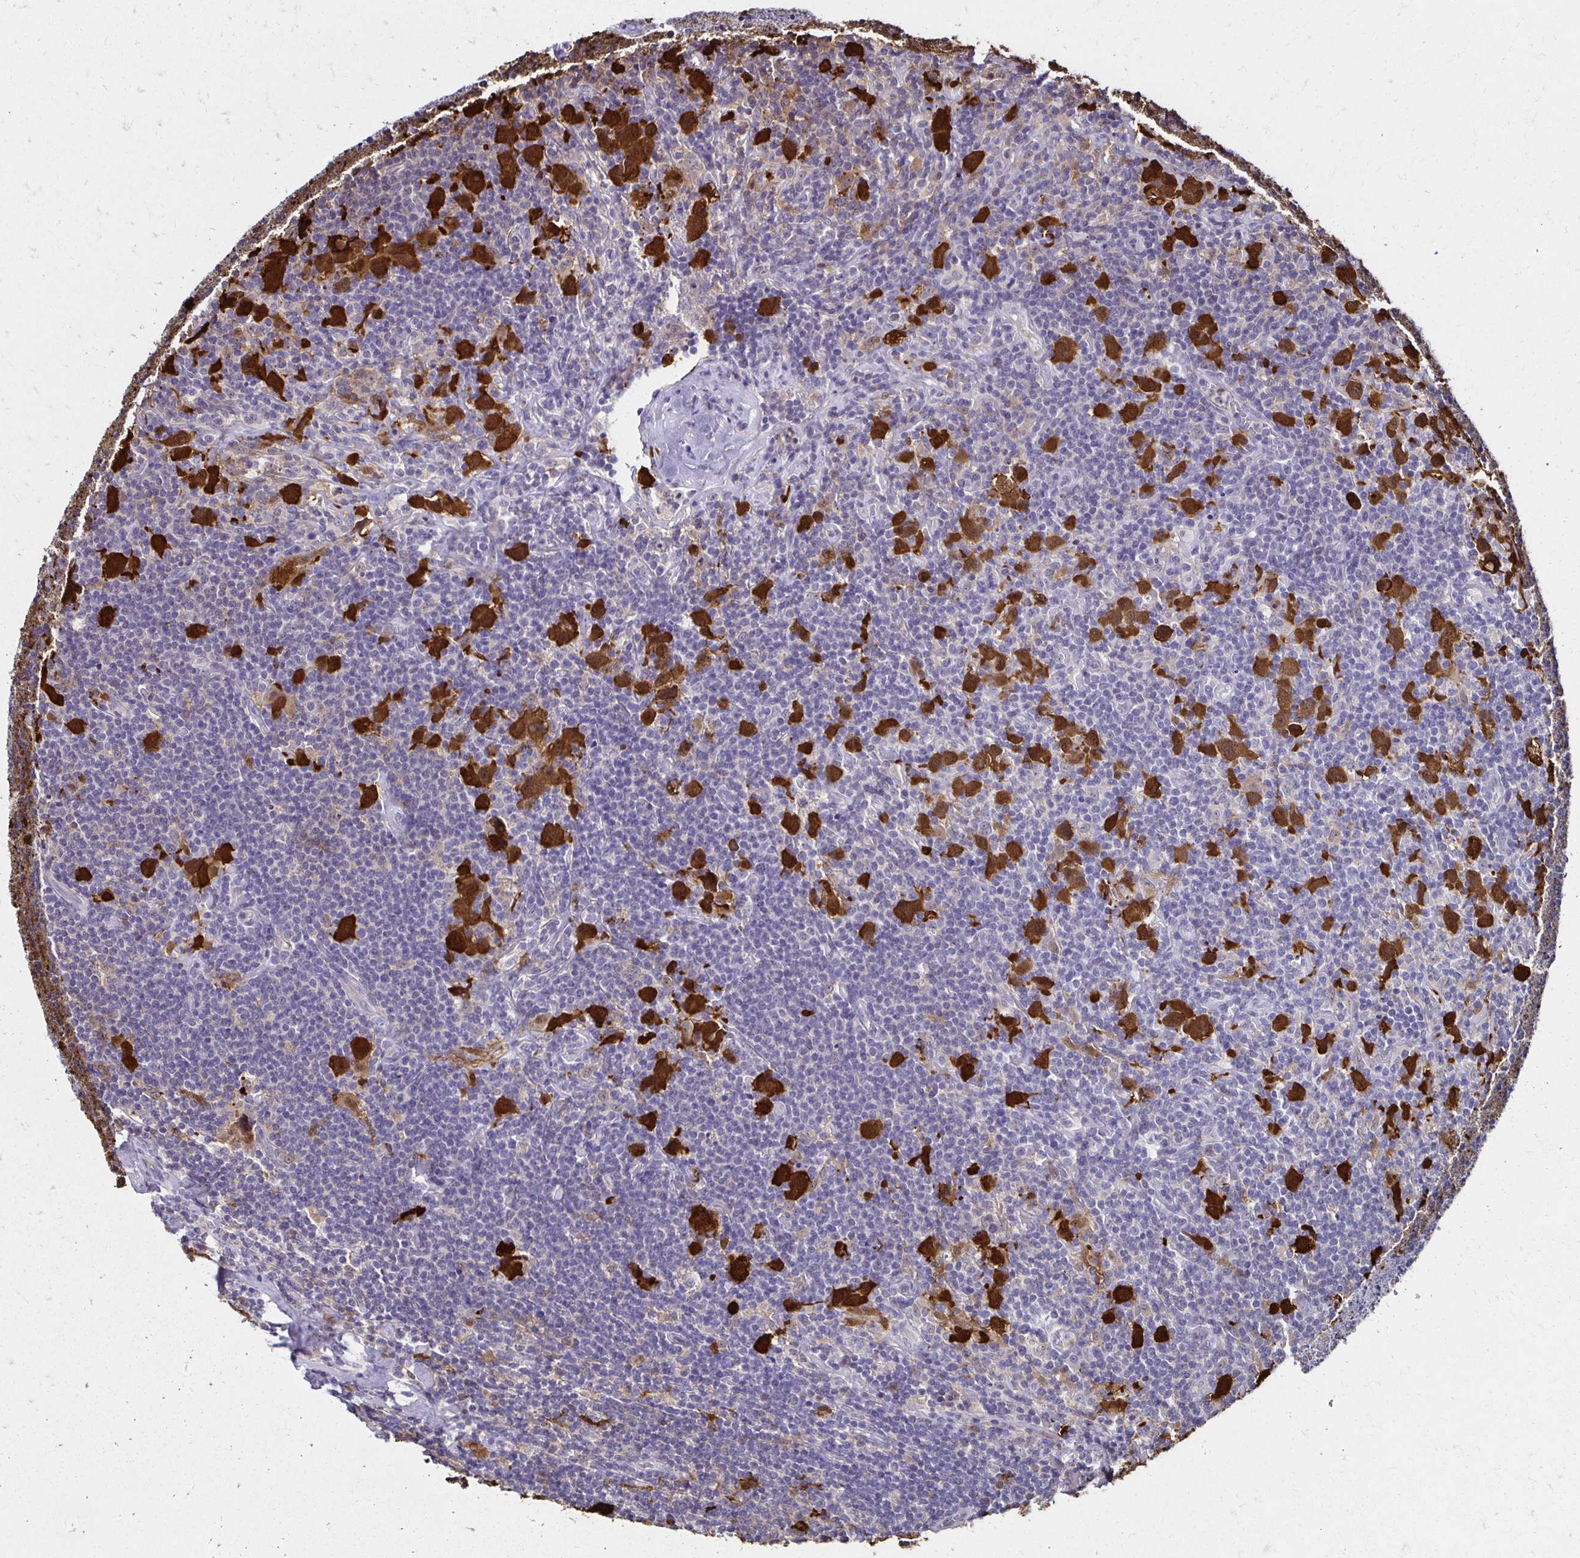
{"staining": {"intensity": "strong", "quantity": ">75%", "location": "cytoplasmic/membranous,nuclear"}, "tissue": "lymphoma", "cell_type": "Tumor cells", "image_type": "cancer", "snomed": [{"axis": "morphology", "description": "Hodgkin's disease, NOS"}, {"axis": "topography", "description": "Lymph node"}], "caption": "A brown stain shows strong cytoplasmic/membranous and nuclear staining of a protein in human Hodgkin's disease tumor cells.", "gene": "TXN", "patient": {"sex": "female", "age": 18}}